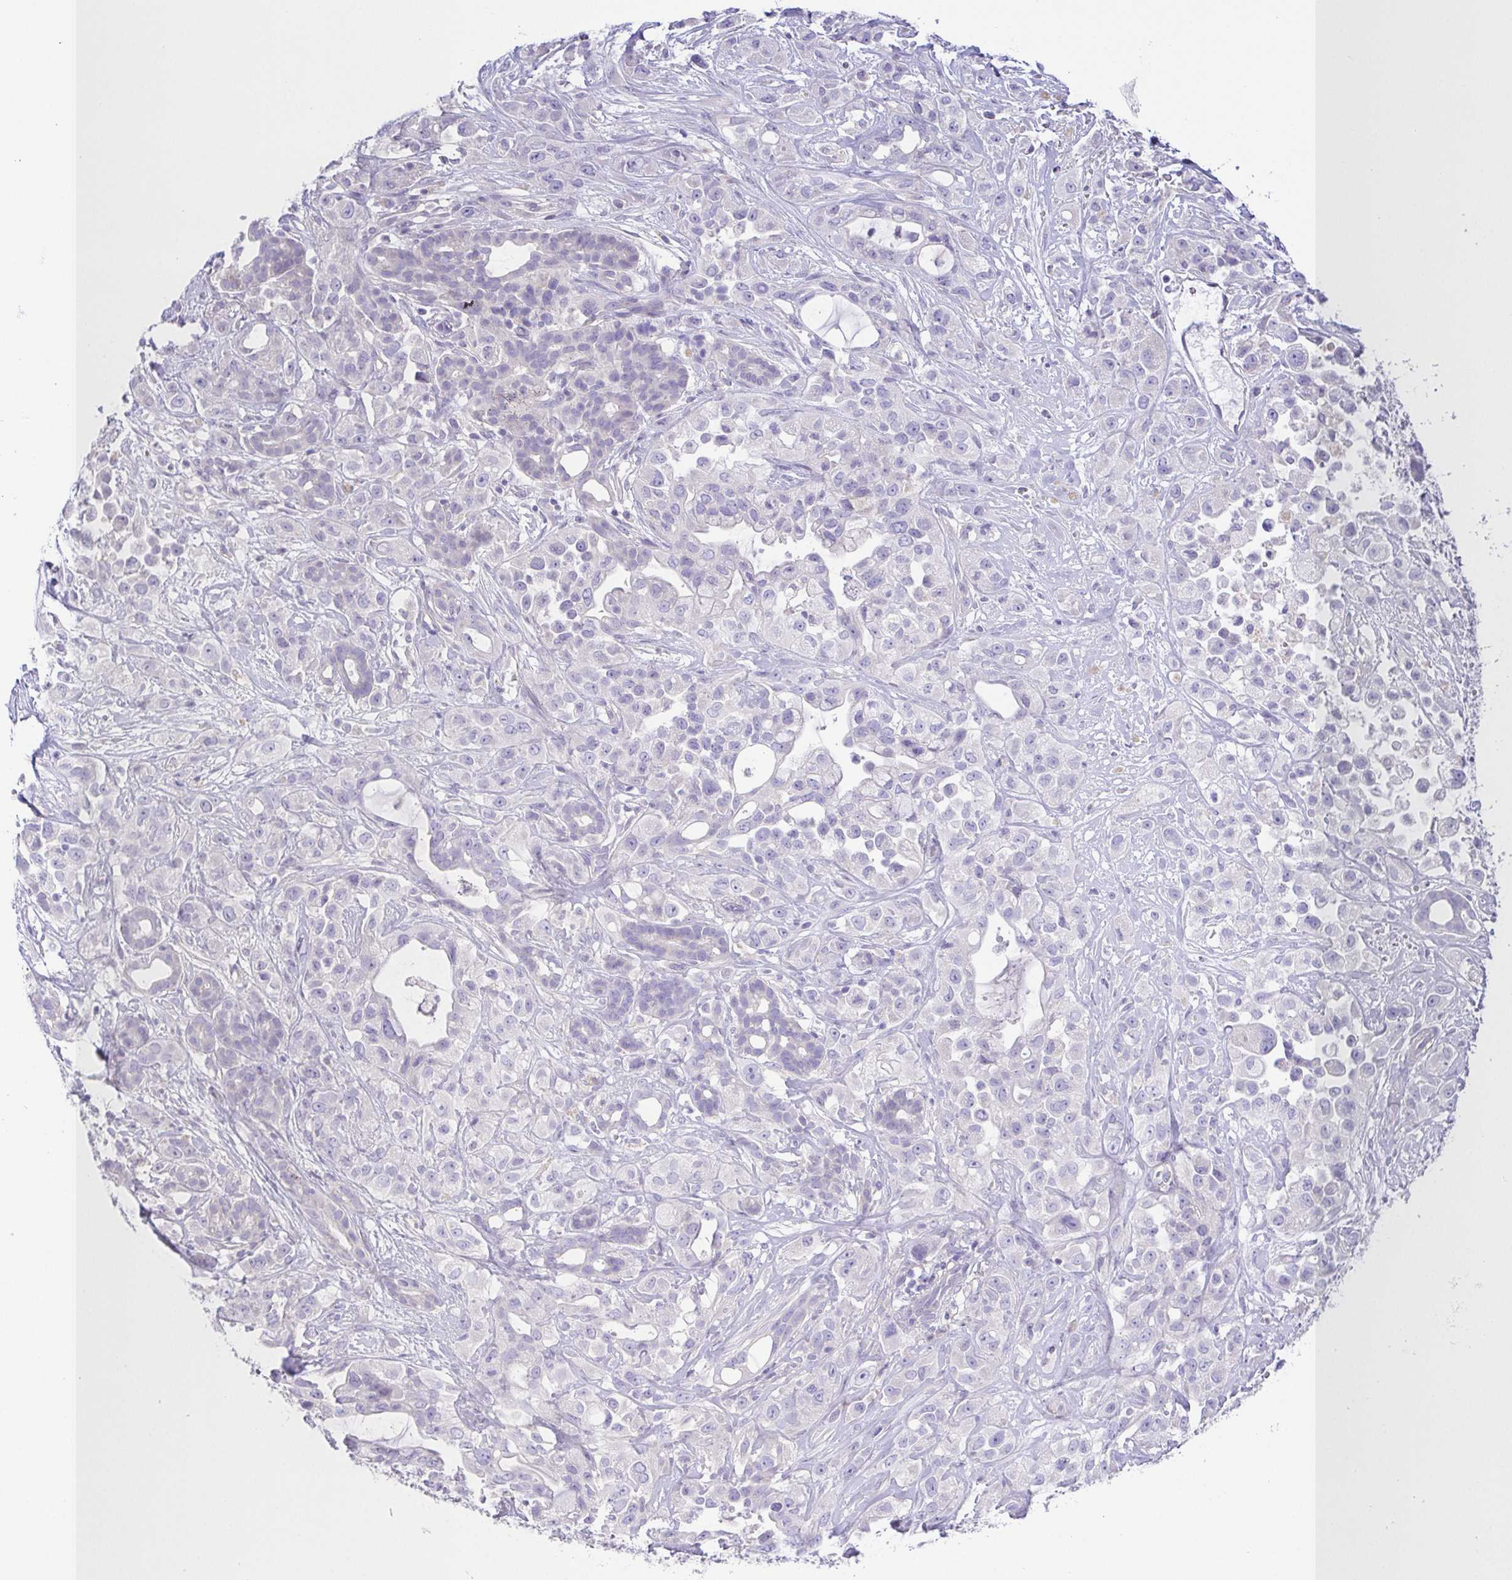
{"staining": {"intensity": "negative", "quantity": "none", "location": "none"}, "tissue": "pancreatic cancer", "cell_type": "Tumor cells", "image_type": "cancer", "snomed": [{"axis": "morphology", "description": "Adenocarcinoma, NOS"}, {"axis": "topography", "description": "Pancreas"}], "caption": "Adenocarcinoma (pancreatic) was stained to show a protein in brown. There is no significant positivity in tumor cells.", "gene": "PKDREJ", "patient": {"sex": "male", "age": 44}}